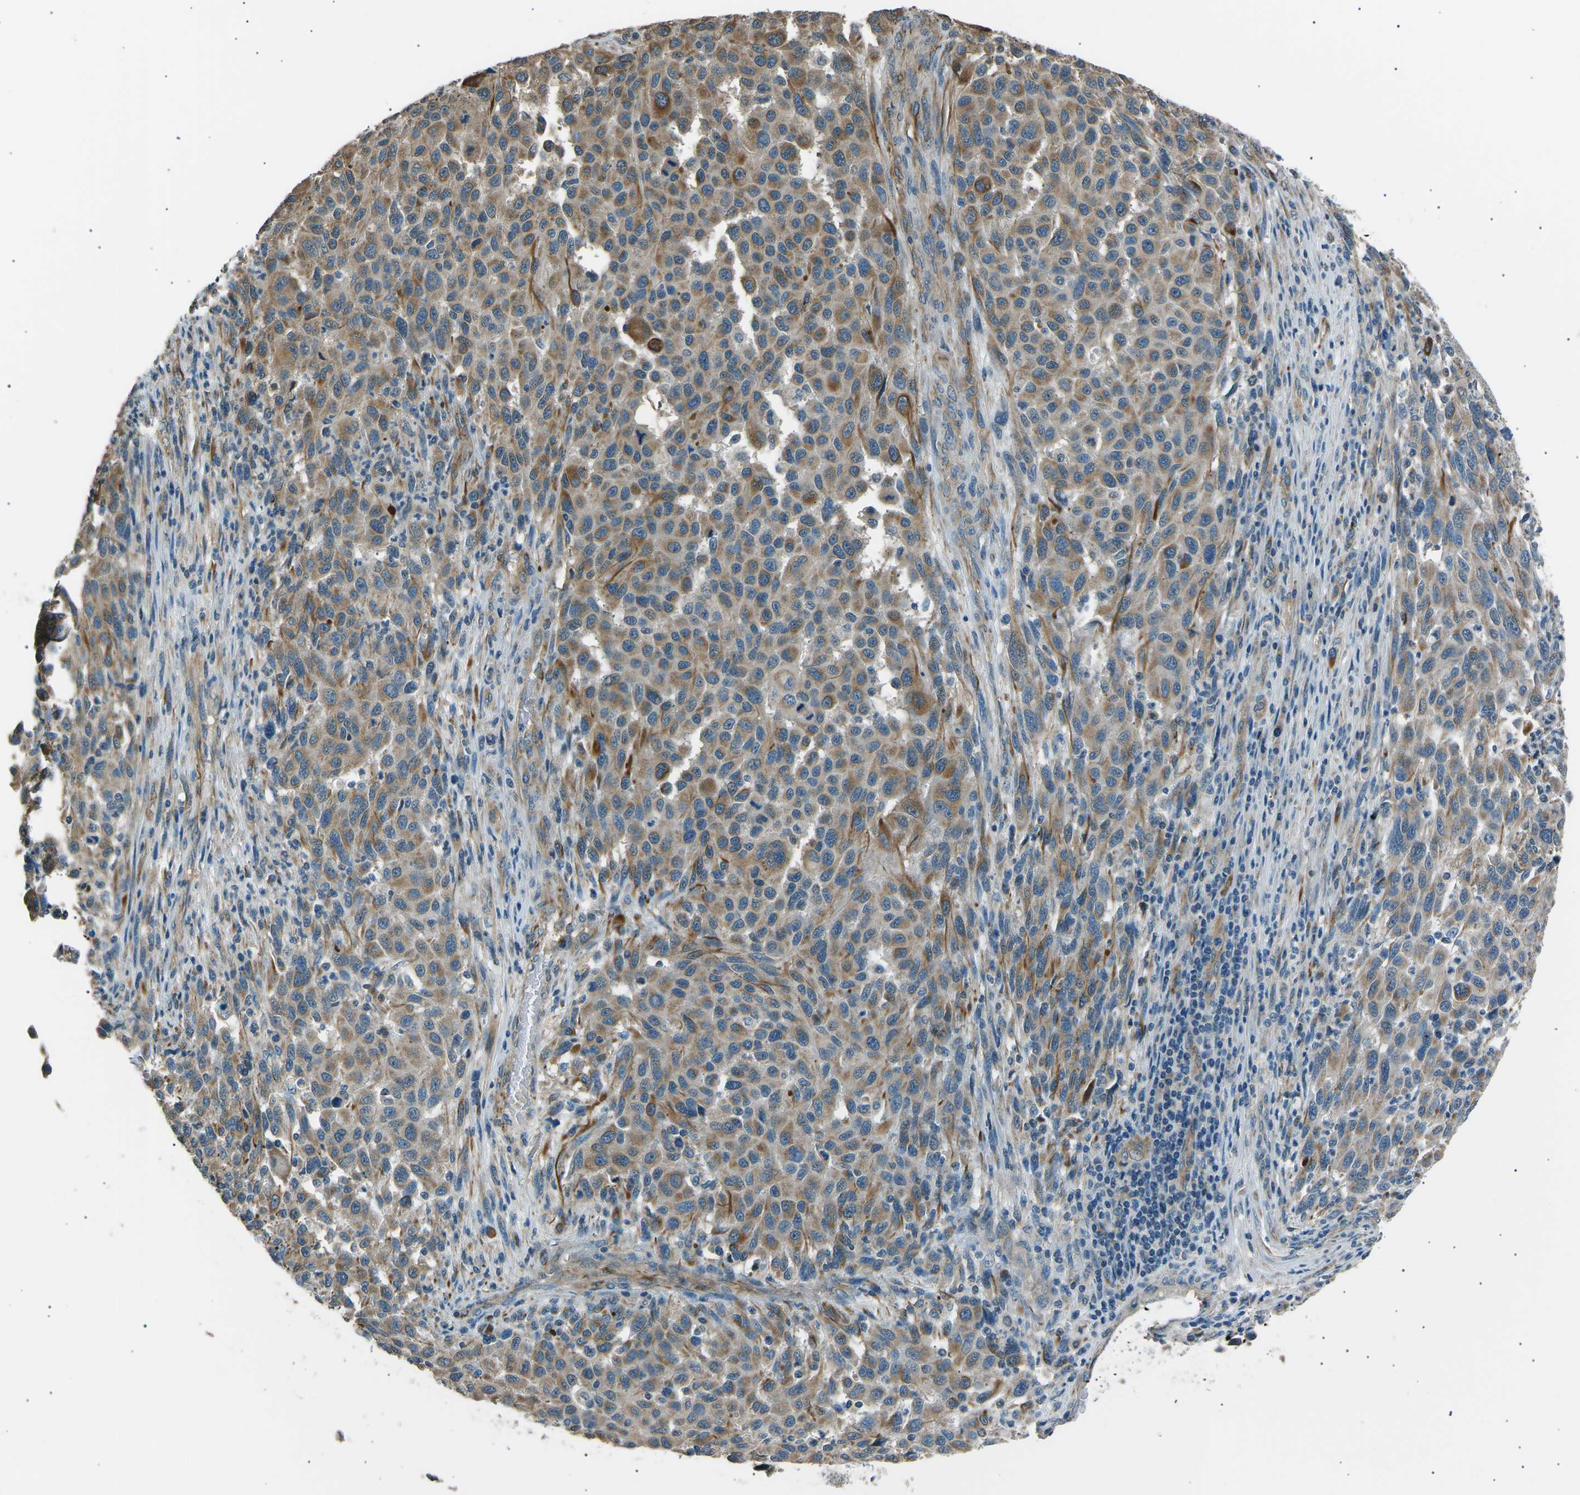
{"staining": {"intensity": "weak", "quantity": ">75%", "location": "cytoplasmic/membranous"}, "tissue": "melanoma", "cell_type": "Tumor cells", "image_type": "cancer", "snomed": [{"axis": "morphology", "description": "Malignant melanoma, Metastatic site"}, {"axis": "topography", "description": "Lymph node"}], "caption": "DAB immunohistochemical staining of human melanoma demonstrates weak cytoplasmic/membranous protein expression in about >75% of tumor cells.", "gene": "SLK", "patient": {"sex": "male", "age": 61}}